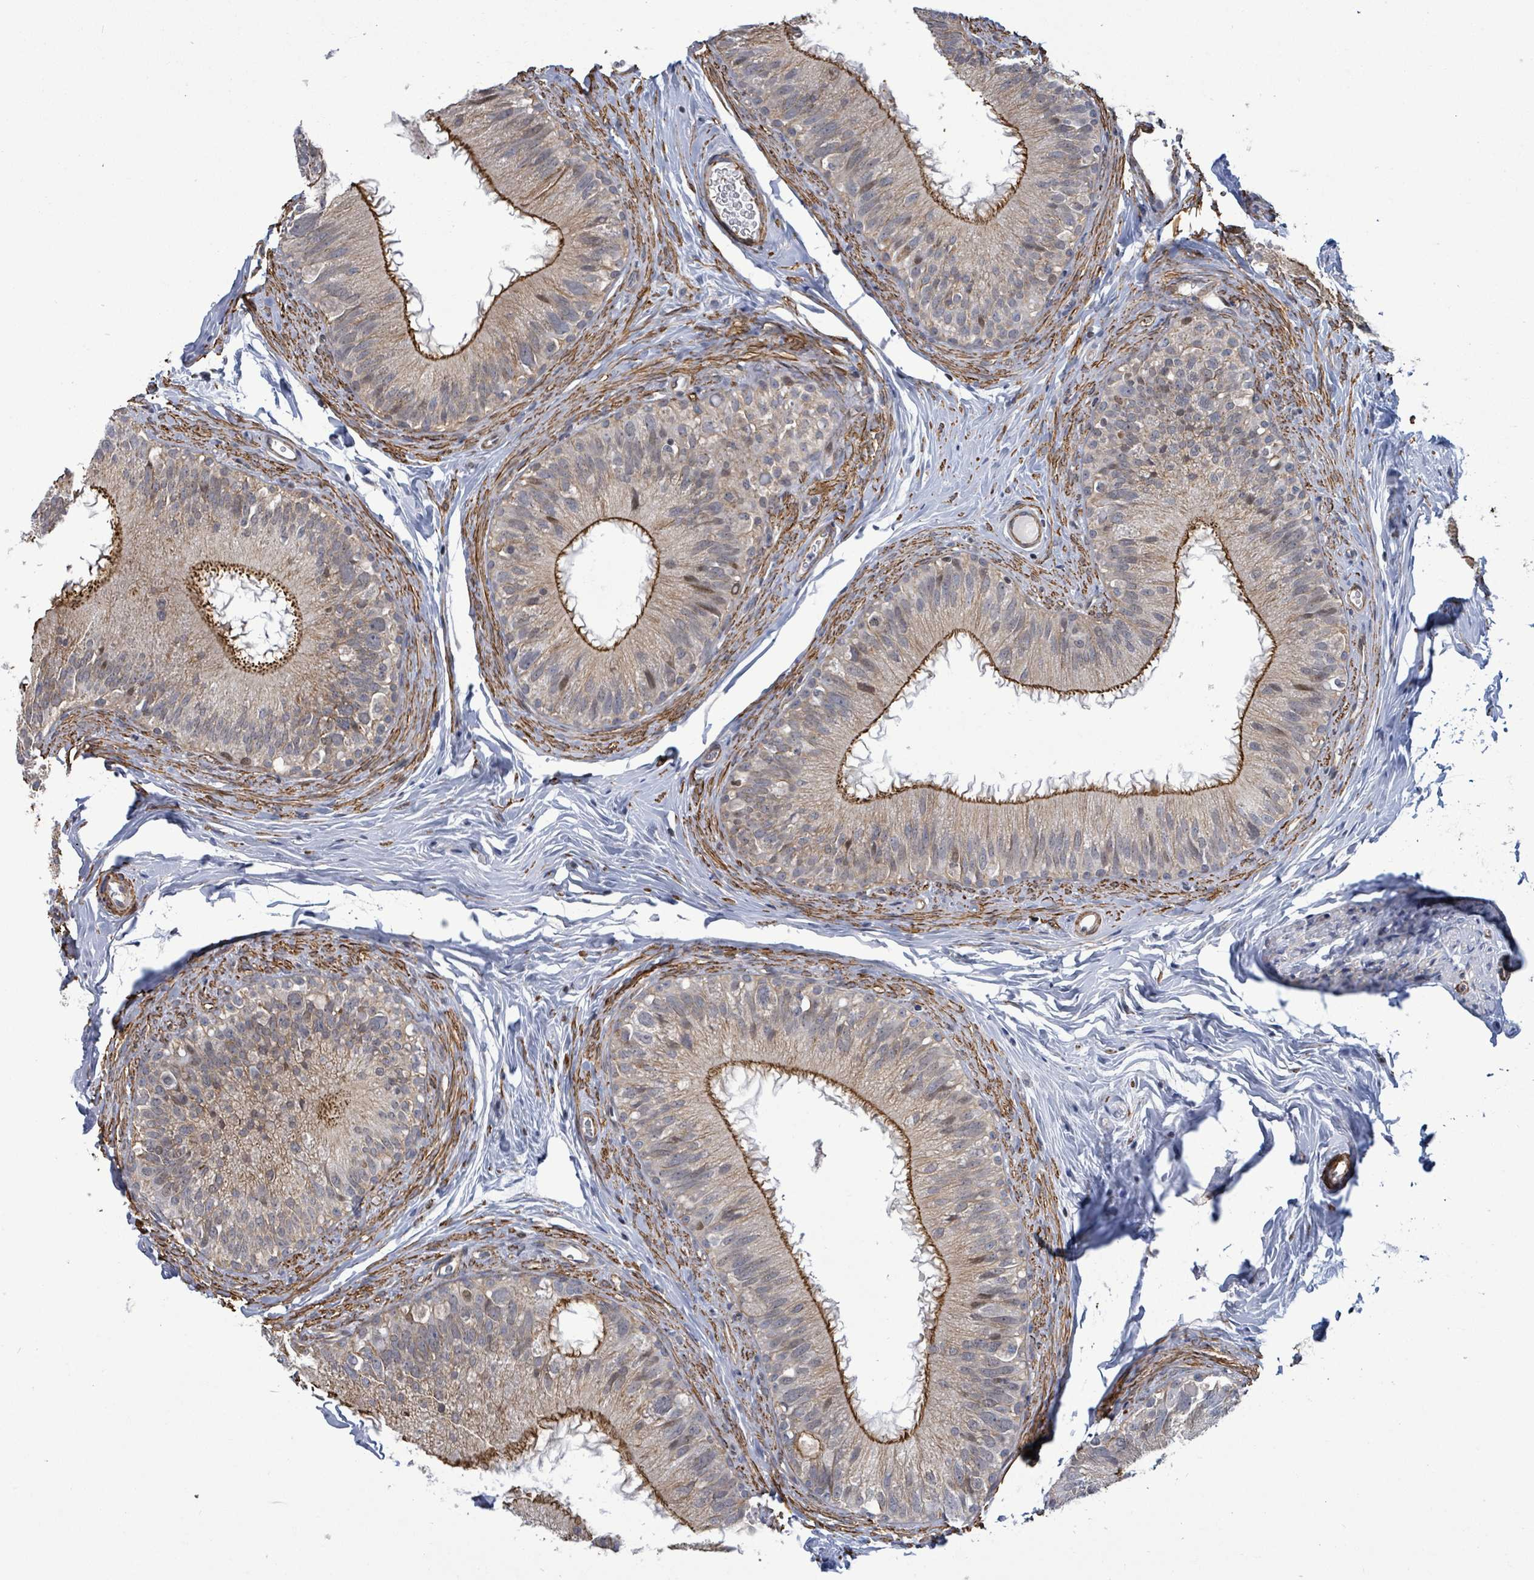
{"staining": {"intensity": "strong", "quantity": "25%-75%", "location": "cytoplasmic/membranous,nuclear"}, "tissue": "epididymis", "cell_type": "Glandular cells", "image_type": "normal", "snomed": [{"axis": "morphology", "description": "Normal tissue, NOS"}, {"axis": "topography", "description": "Epididymis"}], "caption": "Brown immunohistochemical staining in unremarkable epididymis reveals strong cytoplasmic/membranous,nuclear expression in about 25%-75% of glandular cells.", "gene": "DMRTC1B", "patient": {"sex": "male", "age": 38}}